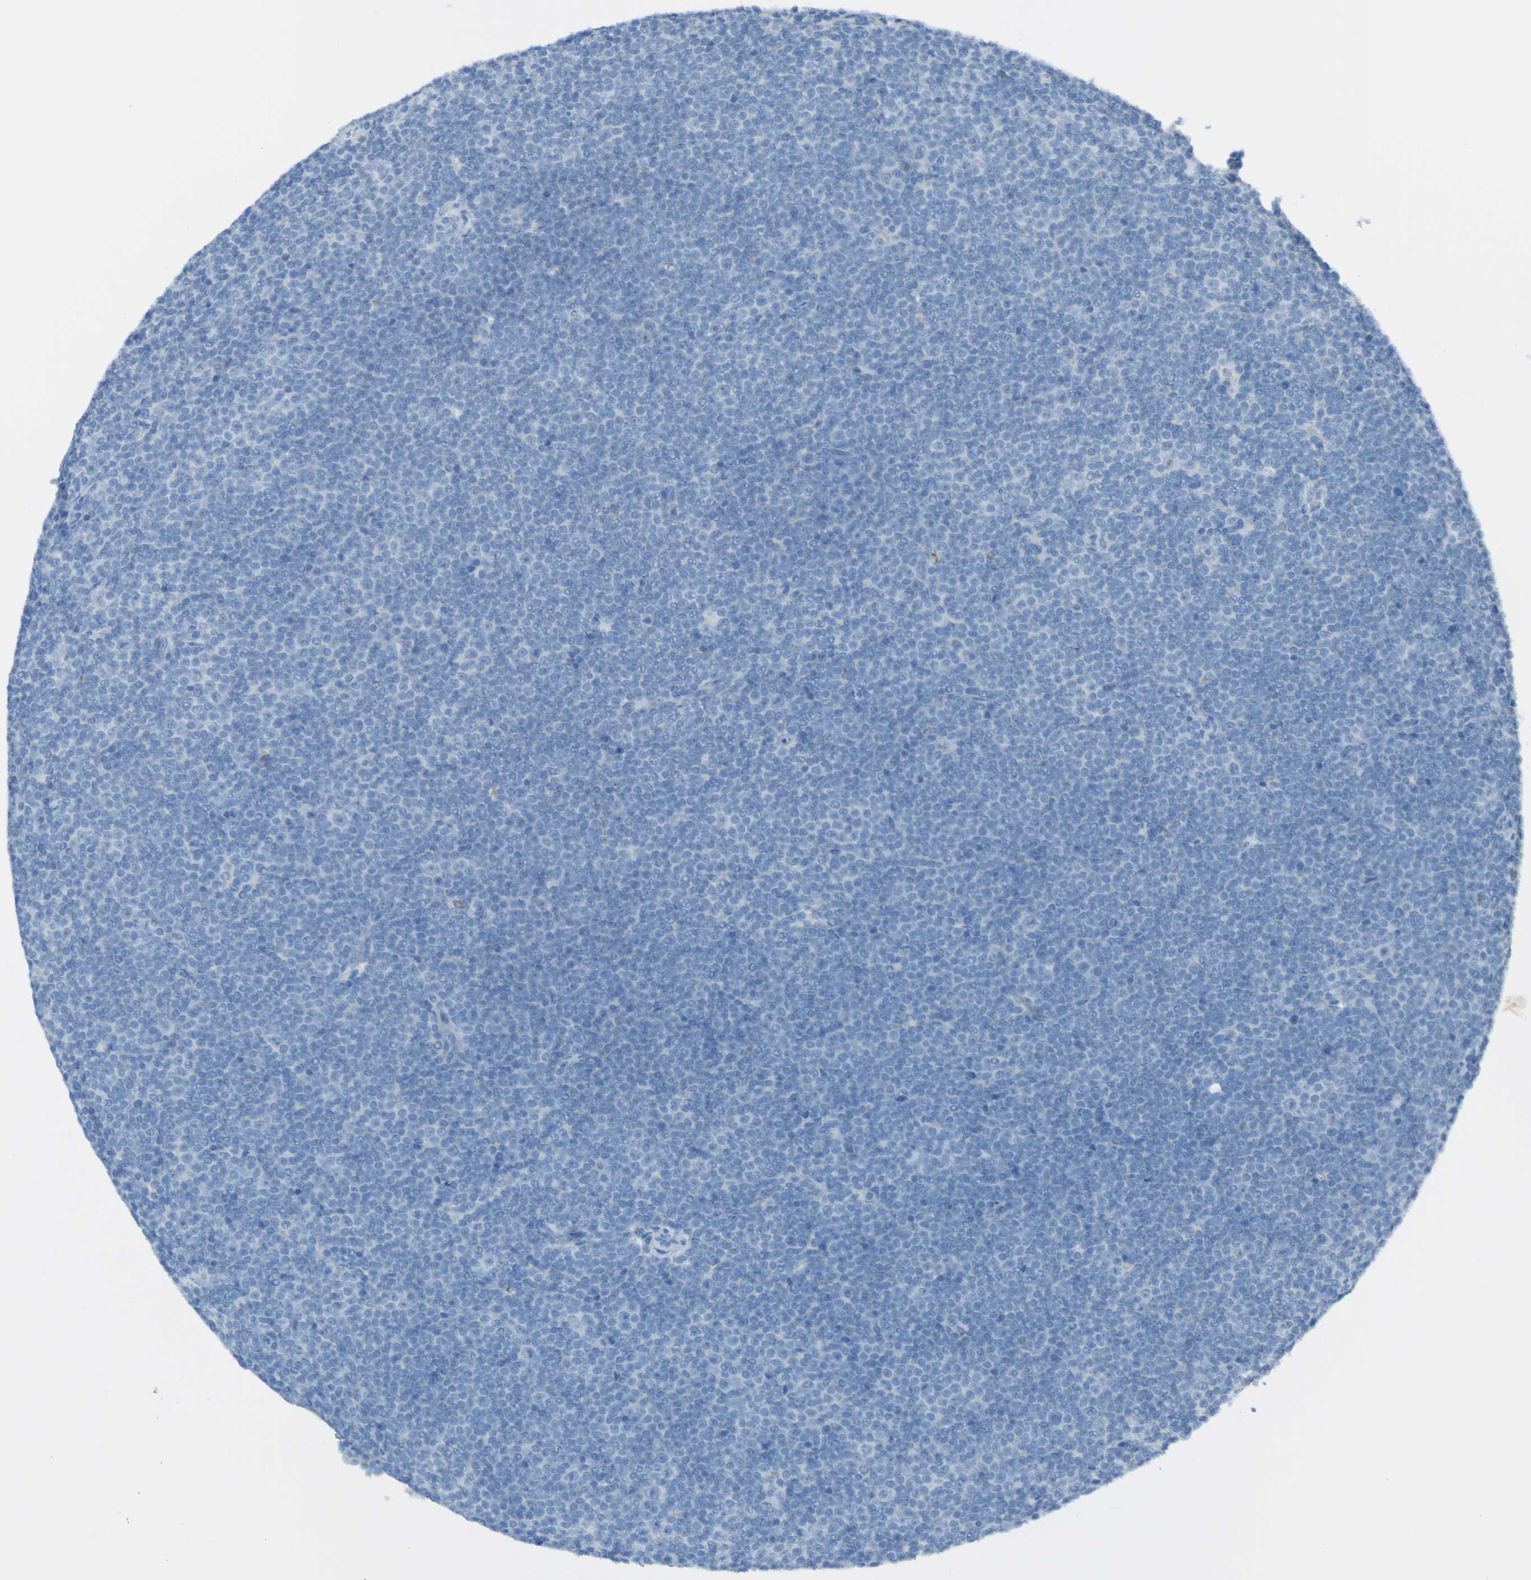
{"staining": {"intensity": "negative", "quantity": "none", "location": "none"}, "tissue": "lymphoma", "cell_type": "Tumor cells", "image_type": "cancer", "snomed": [{"axis": "morphology", "description": "Malignant lymphoma, non-Hodgkin's type, Low grade"}, {"axis": "topography", "description": "Lymph node"}], "caption": "Lymphoma was stained to show a protein in brown. There is no significant staining in tumor cells.", "gene": "ACMSD", "patient": {"sex": "female", "age": 67}}